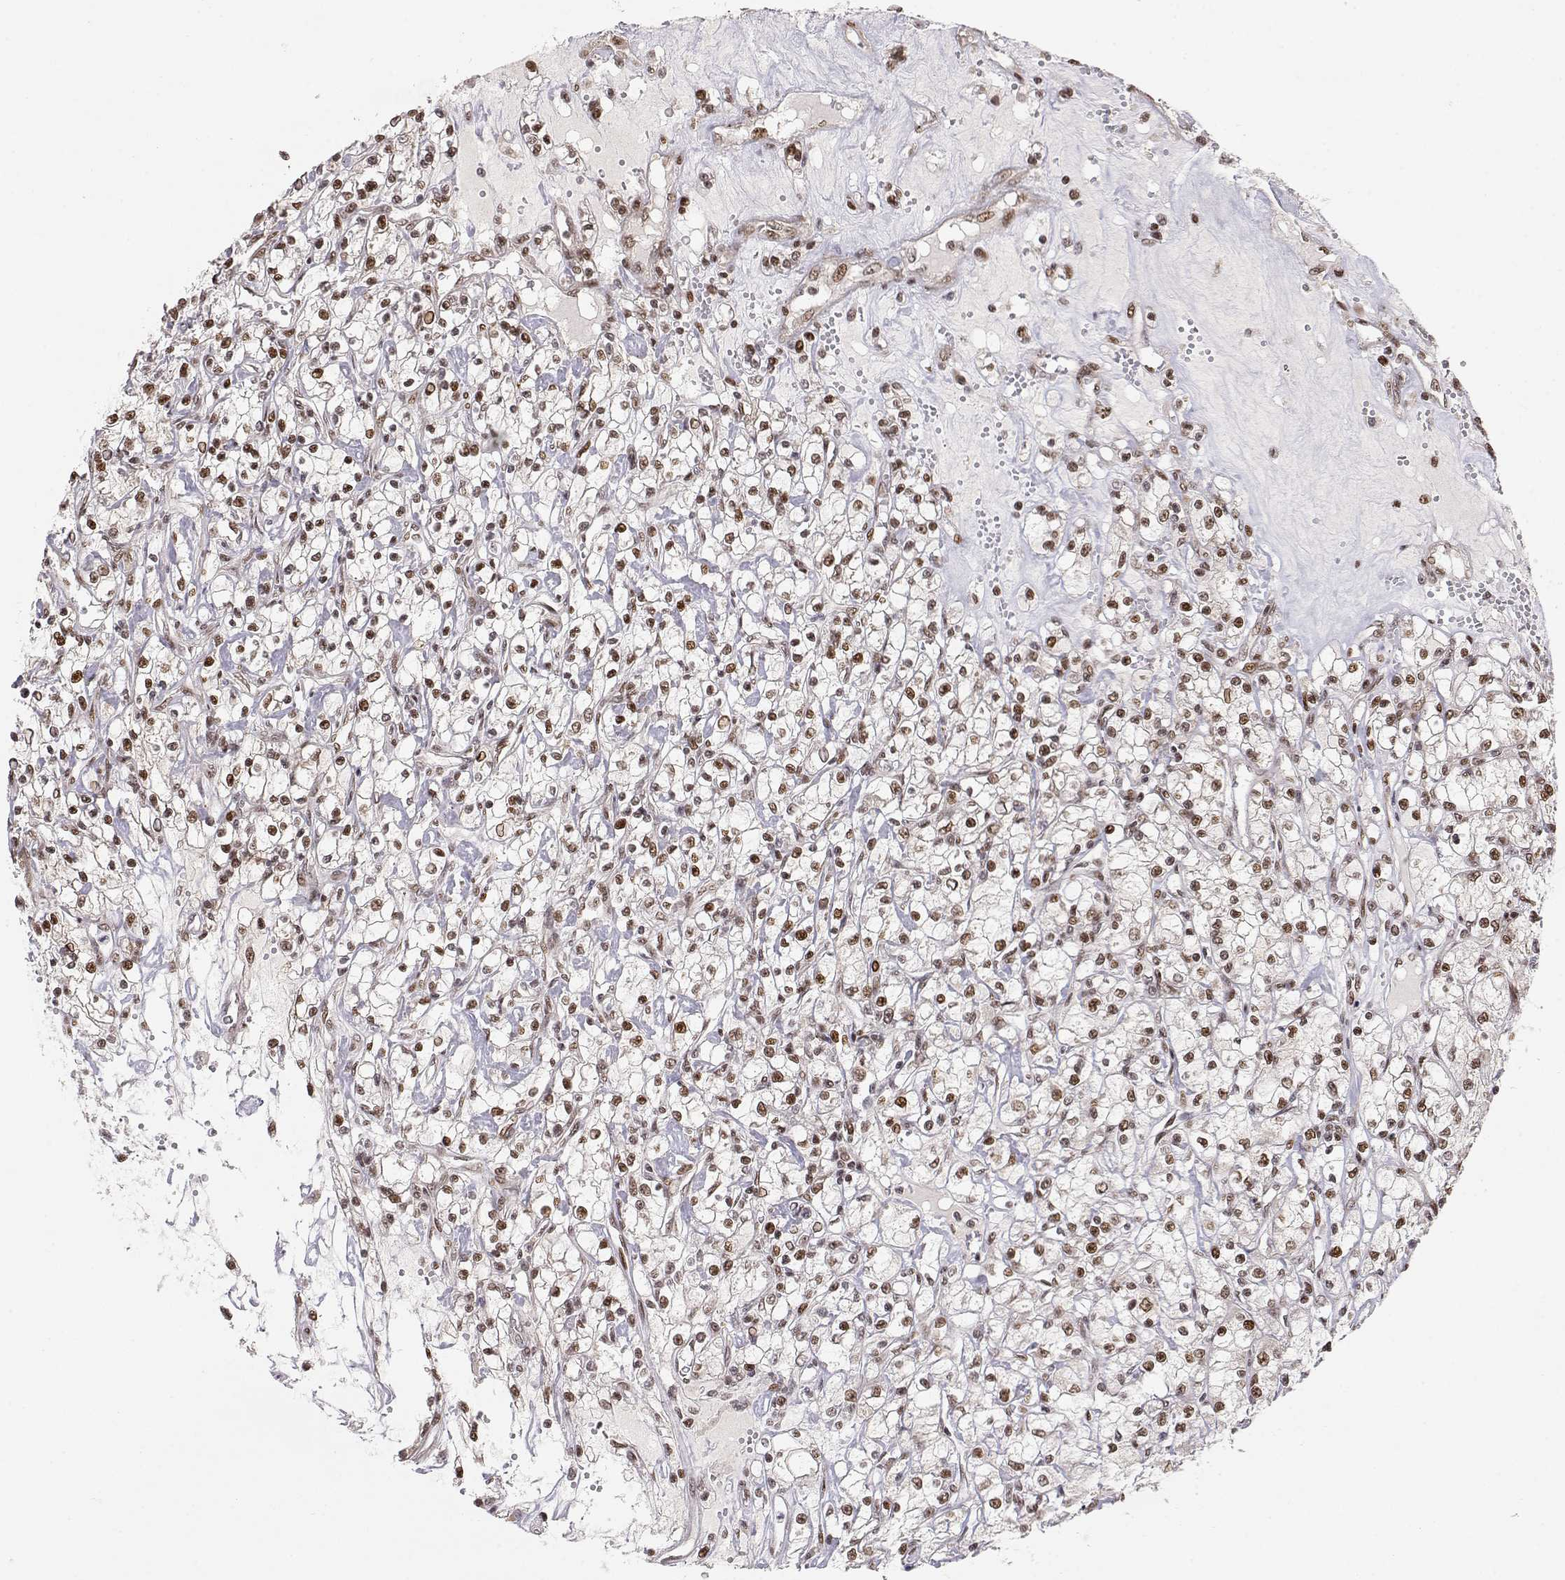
{"staining": {"intensity": "strong", "quantity": "25%-75%", "location": "nuclear"}, "tissue": "renal cancer", "cell_type": "Tumor cells", "image_type": "cancer", "snomed": [{"axis": "morphology", "description": "Adenocarcinoma, NOS"}, {"axis": "topography", "description": "Kidney"}], "caption": "High-power microscopy captured an IHC photomicrograph of renal cancer, revealing strong nuclear staining in about 25%-75% of tumor cells. The protein of interest is shown in brown color, while the nuclei are stained blue.", "gene": "BRCA1", "patient": {"sex": "female", "age": 59}}